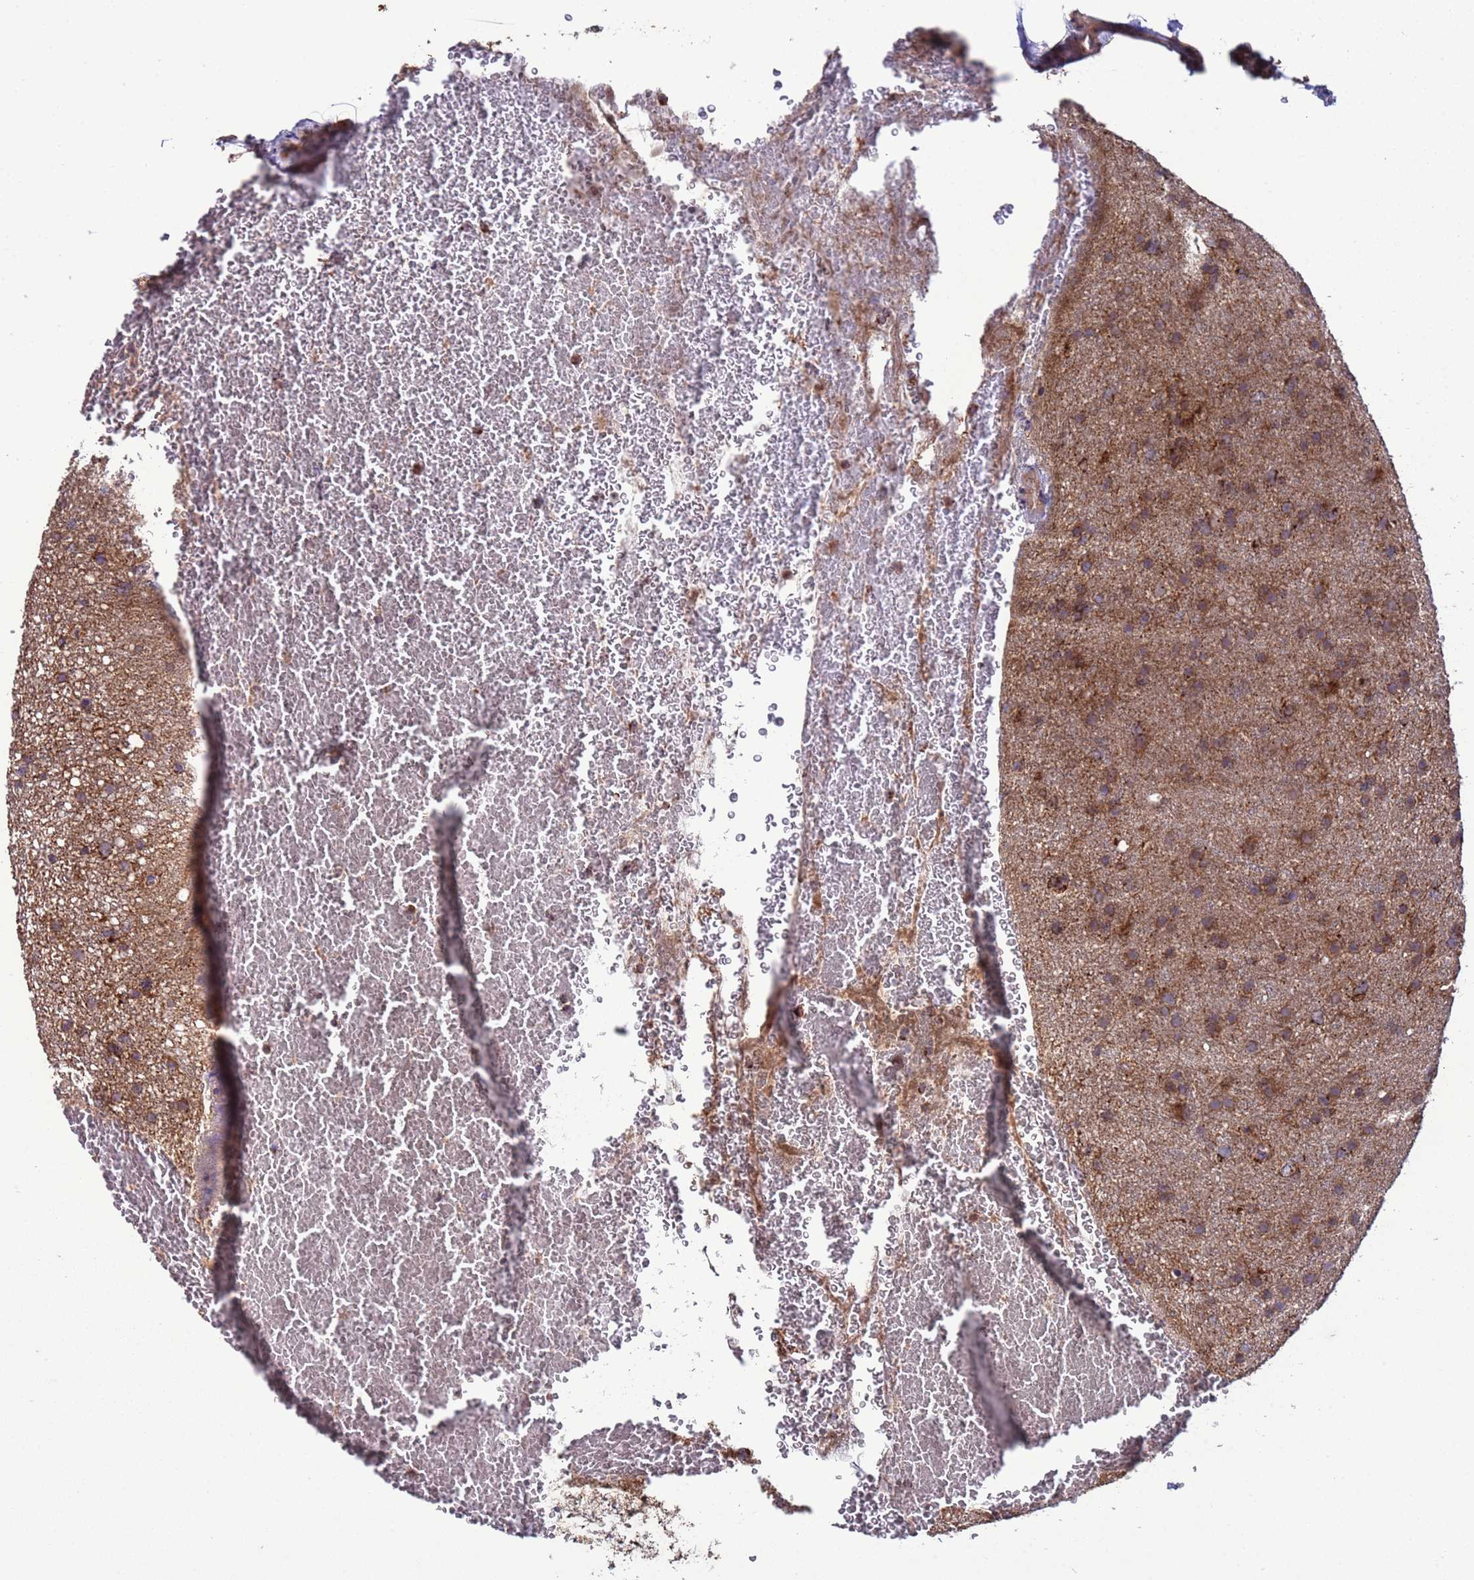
{"staining": {"intensity": "moderate", "quantity": ">75%", "location": "cytoplasmic/membranous"}, "tissue": "glioma", "cell_type": "Tumor cells", "image_type": "cancer", "snomed": [{"axis": "morphology", "description": "Glioma, malignant, Low grade"}, {"axis": "topography", "description": "Cerebral cortex"}], "caption": "Immunohistochemistry staining of malignant glioma (low-grade), which displays medium levels of moderate cytoplasmic/membranous positivity in about >75% of tumor cells indicating moderate cytoplasmic/membranous protein expression. The staining was performed using DAB (brown) for protein detection and nuclei were counterstained in hematoxylin (blue).", "gene": "ACAD8", "patient": {"sex": "female", "age": 39}}